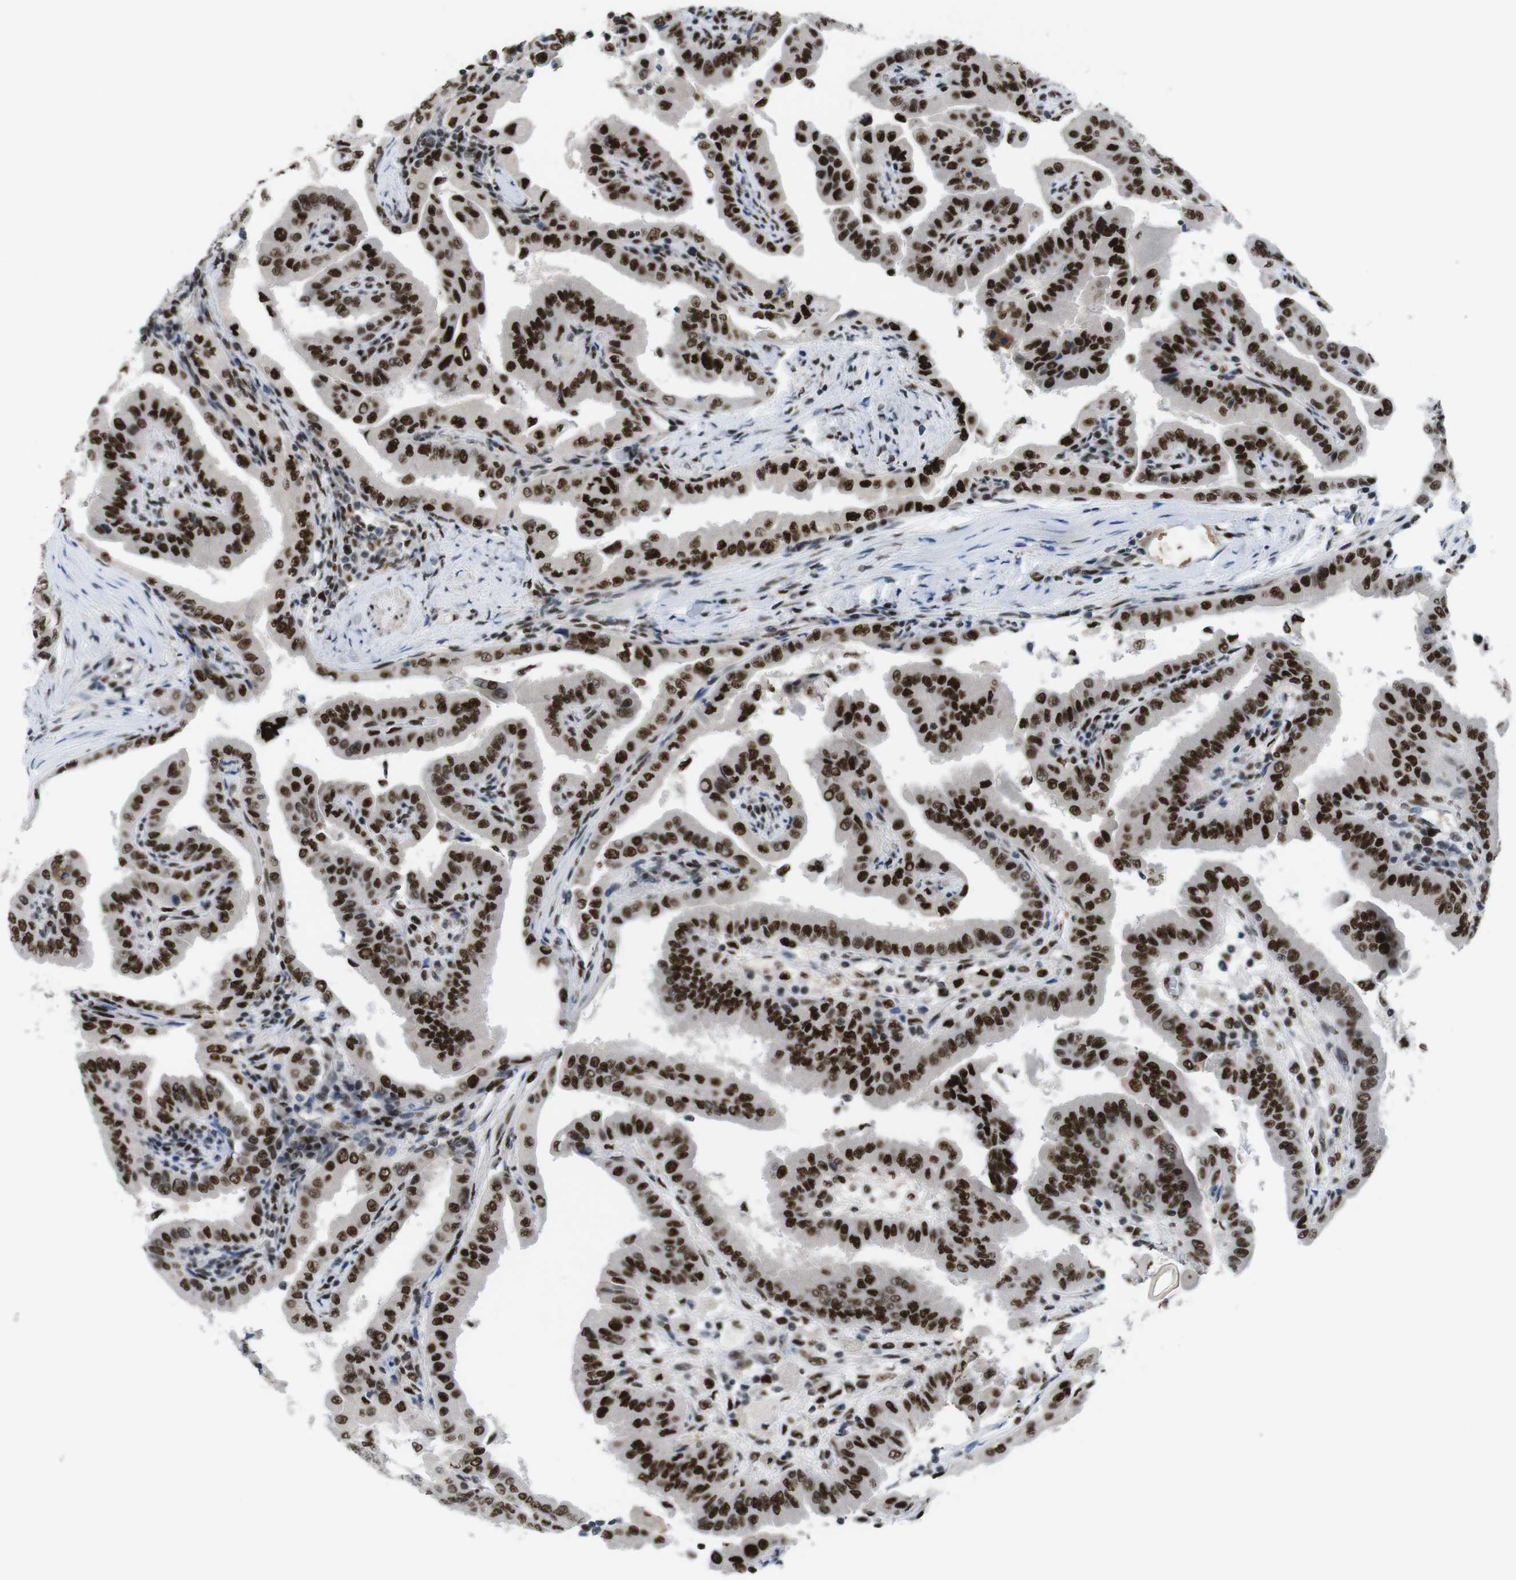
{"staining": {"intensity": "strong", "quantity": ">75%", "location": "nuclear"}, "tissue": "thyroid cancer", "cell_type": "Tumor cells", "image_type": "cancer", "snomed": [{"axis": "morphology", "description": "Papillary adenocarcinoma, NOS"}, {"axis": "topography", "description": "Thyroid gland"}], "caption": "Thyroid cancer stained with immunohistochemistry (IHC) demonstrates strong nuclear expression in approximately >75% of tumor cells.", "gene": "PSME3", "patient": {"sex": "male", "age": 33}}